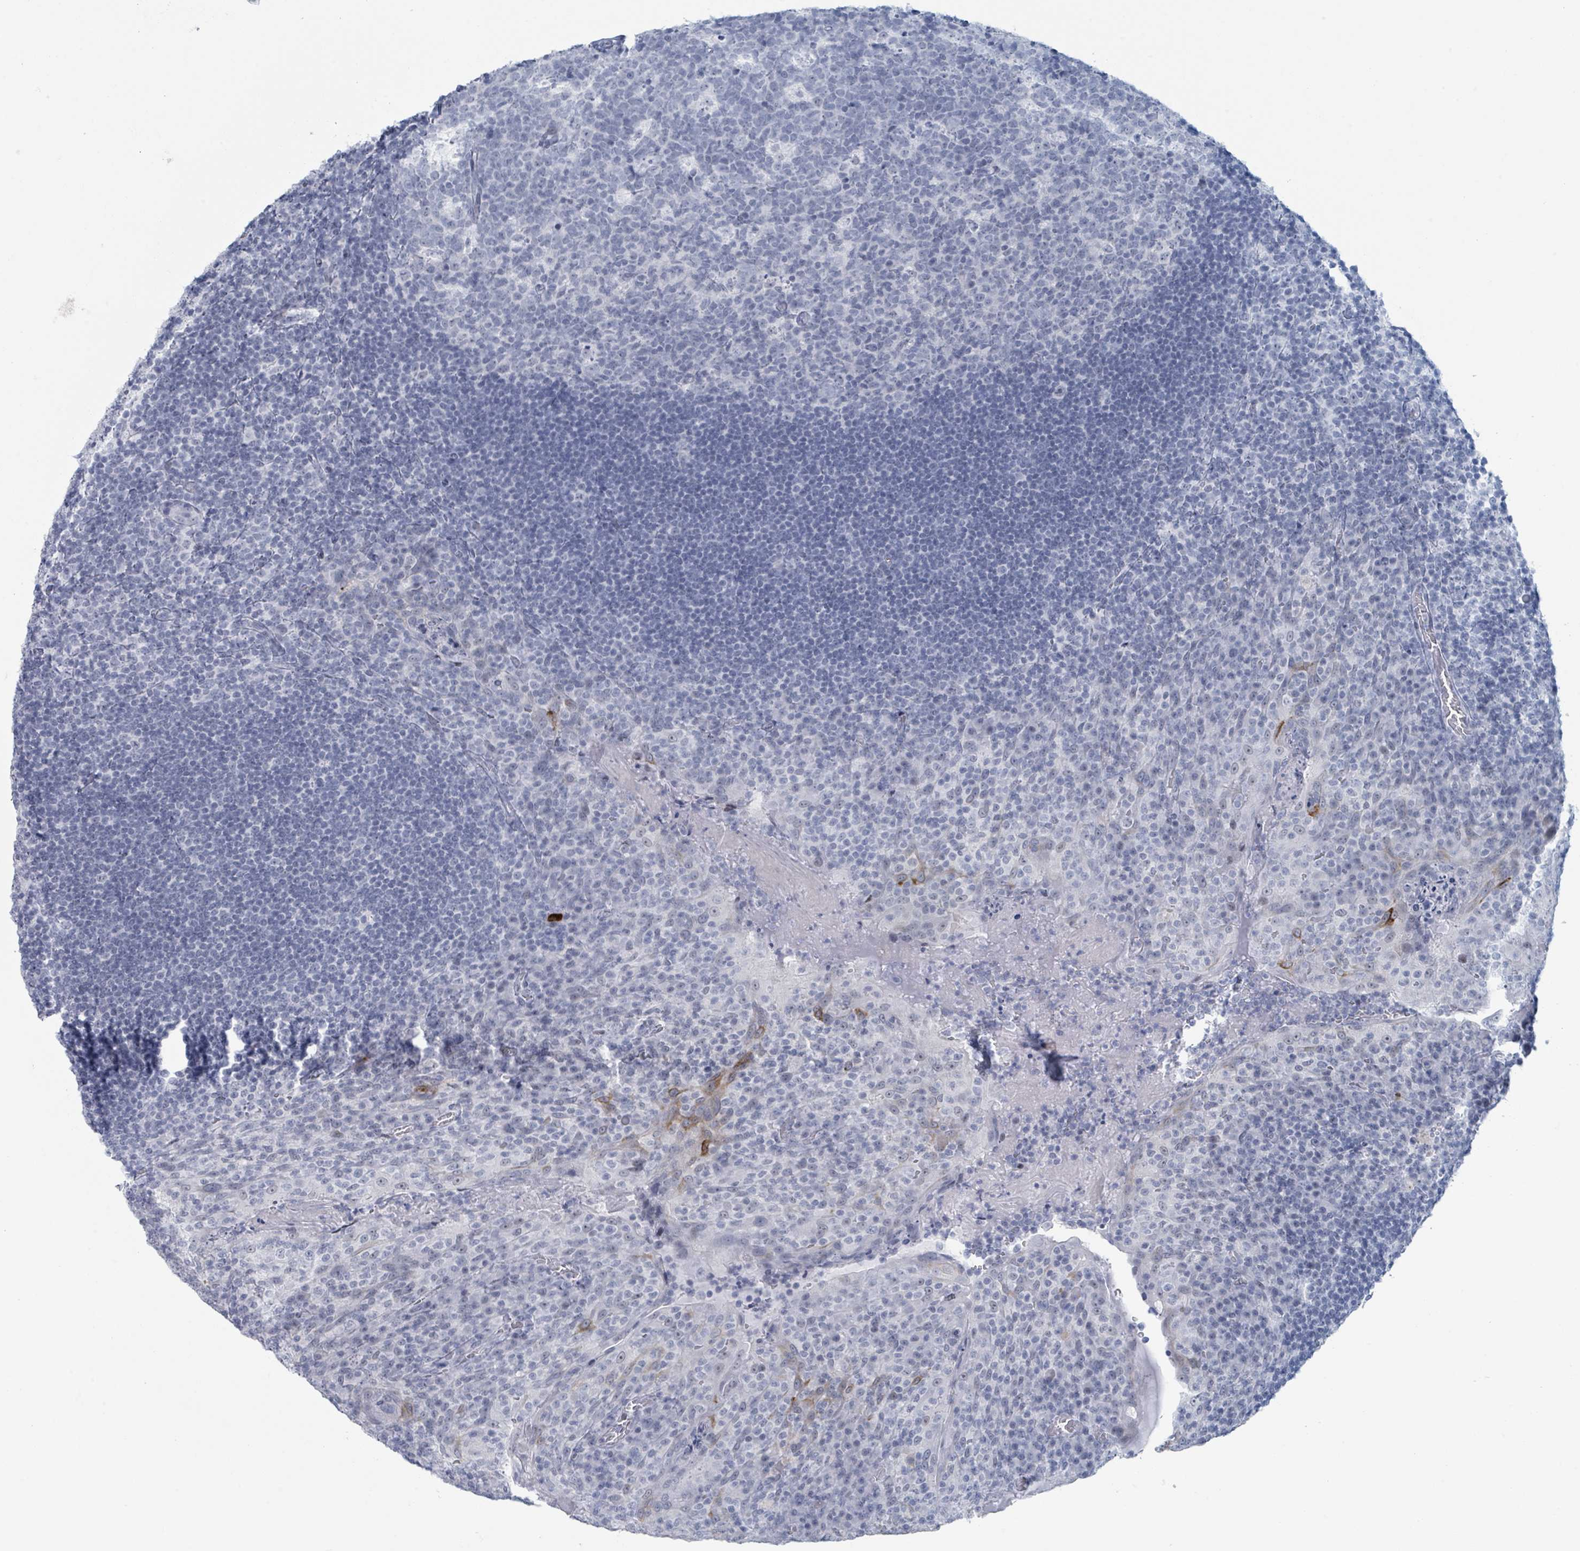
{"staining": {"intensity": "negative", "quantity": "none", "location": "none"}, "tissue": "tonsil", "cell_type": "Germinal center cells", "image_type": "normal", "snomed": [{"axis": "morphology", "description": "Normal tissue, NOS"}, {"axis": "topography", "description": "Tonsil"}], "caption": "Normal tonsil was stained to show a protein in brown. There is no significant staining in germinal center cells. The staining is performed using DAB (3,3'-diaminobenzidine) brown chromogen with nuclei counter-stained in using hematoxylin.", "gene": "GPR15LG", "patient": {"sex": "male", "age": 17}}